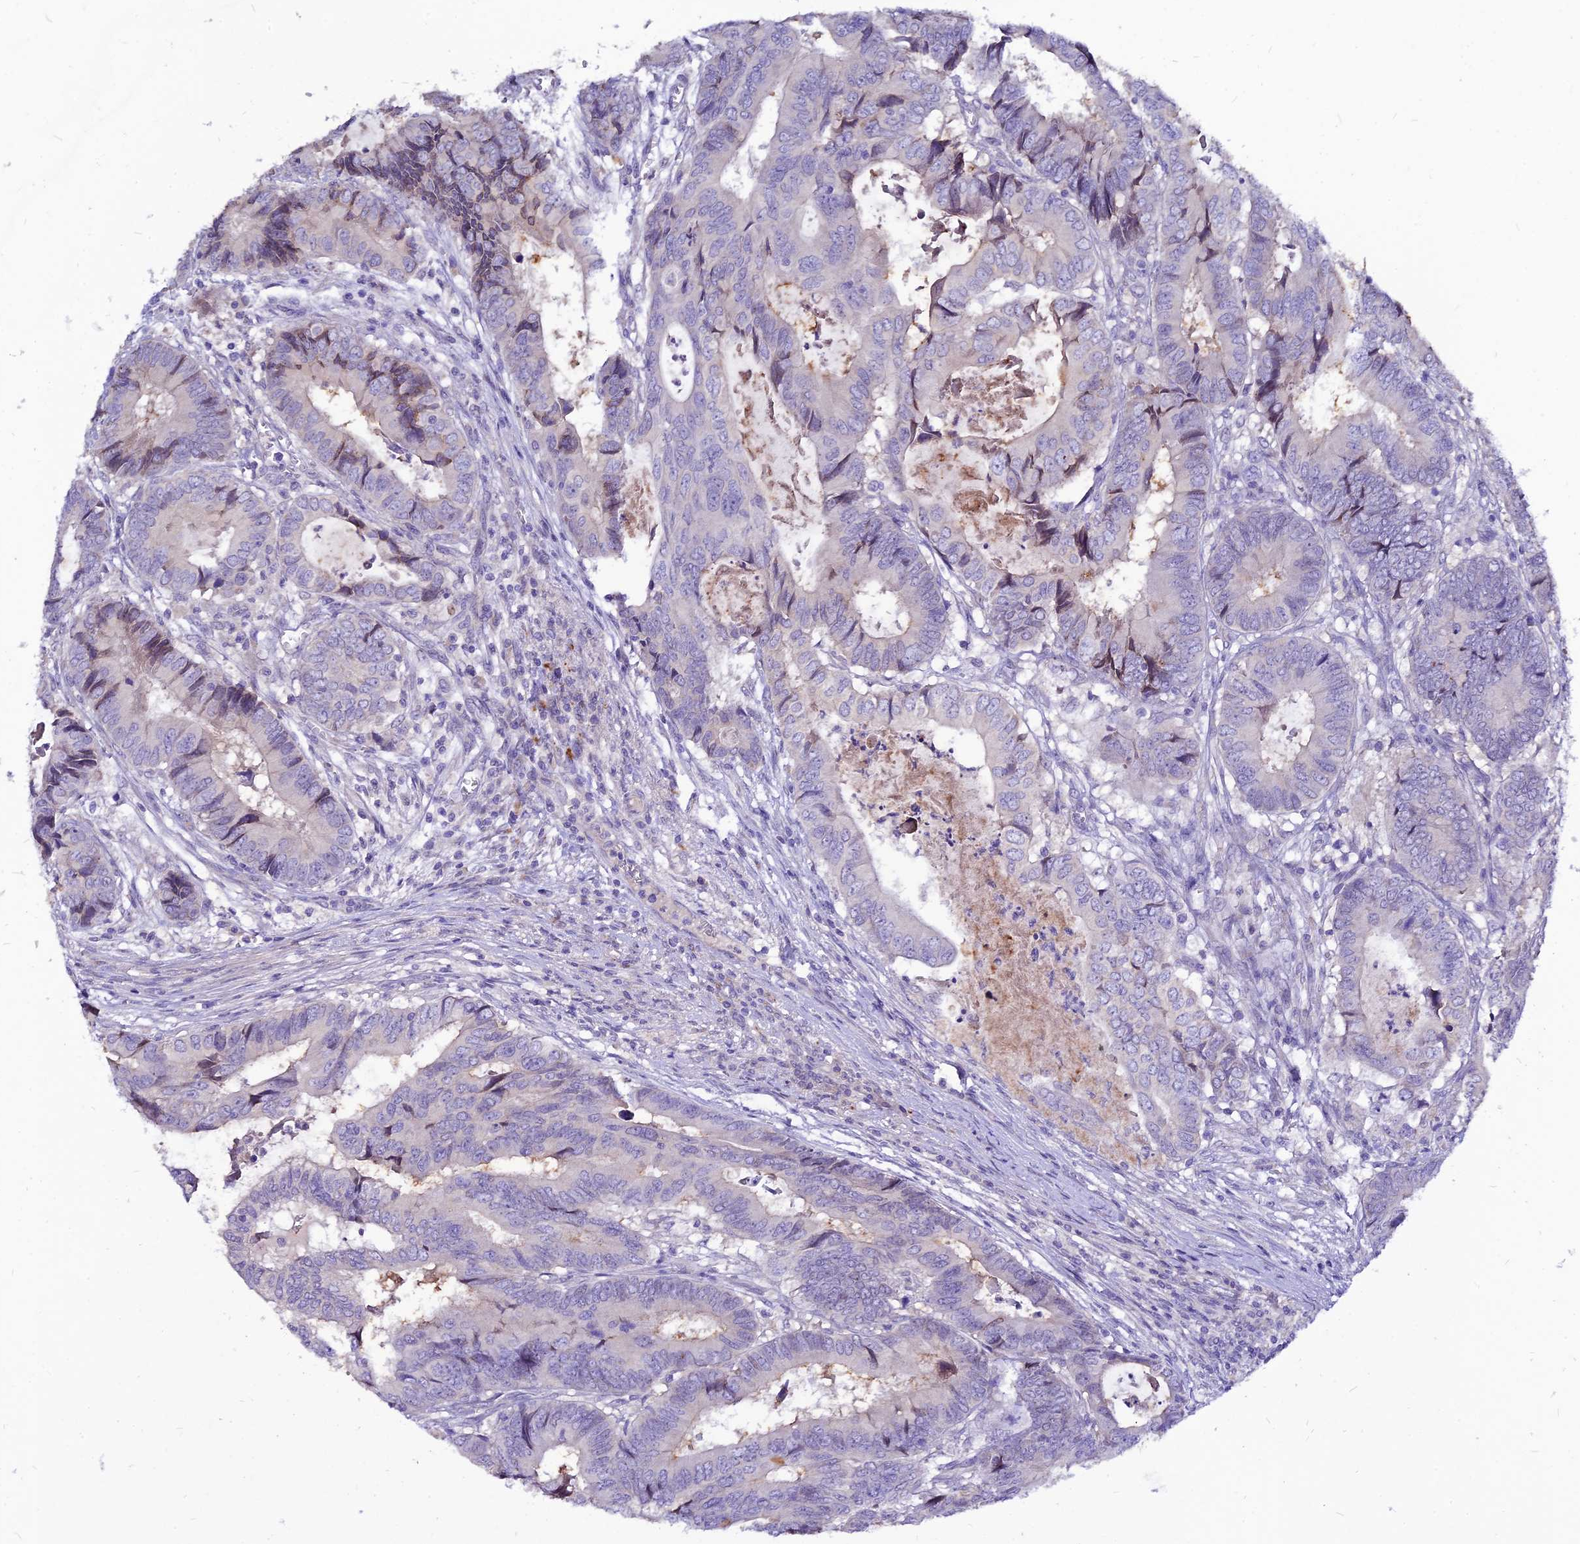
{"staining": {"intensity": "negative", "quantity": "none", "location": "none"}, "tissue": "colorectal cancer", "cell_type": "Tumor cells", "image_type": "cancer", "snomed": [{"axis": "morphology", "description": "Adenocarcinoma, NOS"}, {"axis": "topography", "description": "Colon"}], "caption": "Tumor cells are negative for brown protein staining in adenocarcinoma (colorectal).", "gene": "CZIB", "patient": {"sex": "male", "age": 85}}